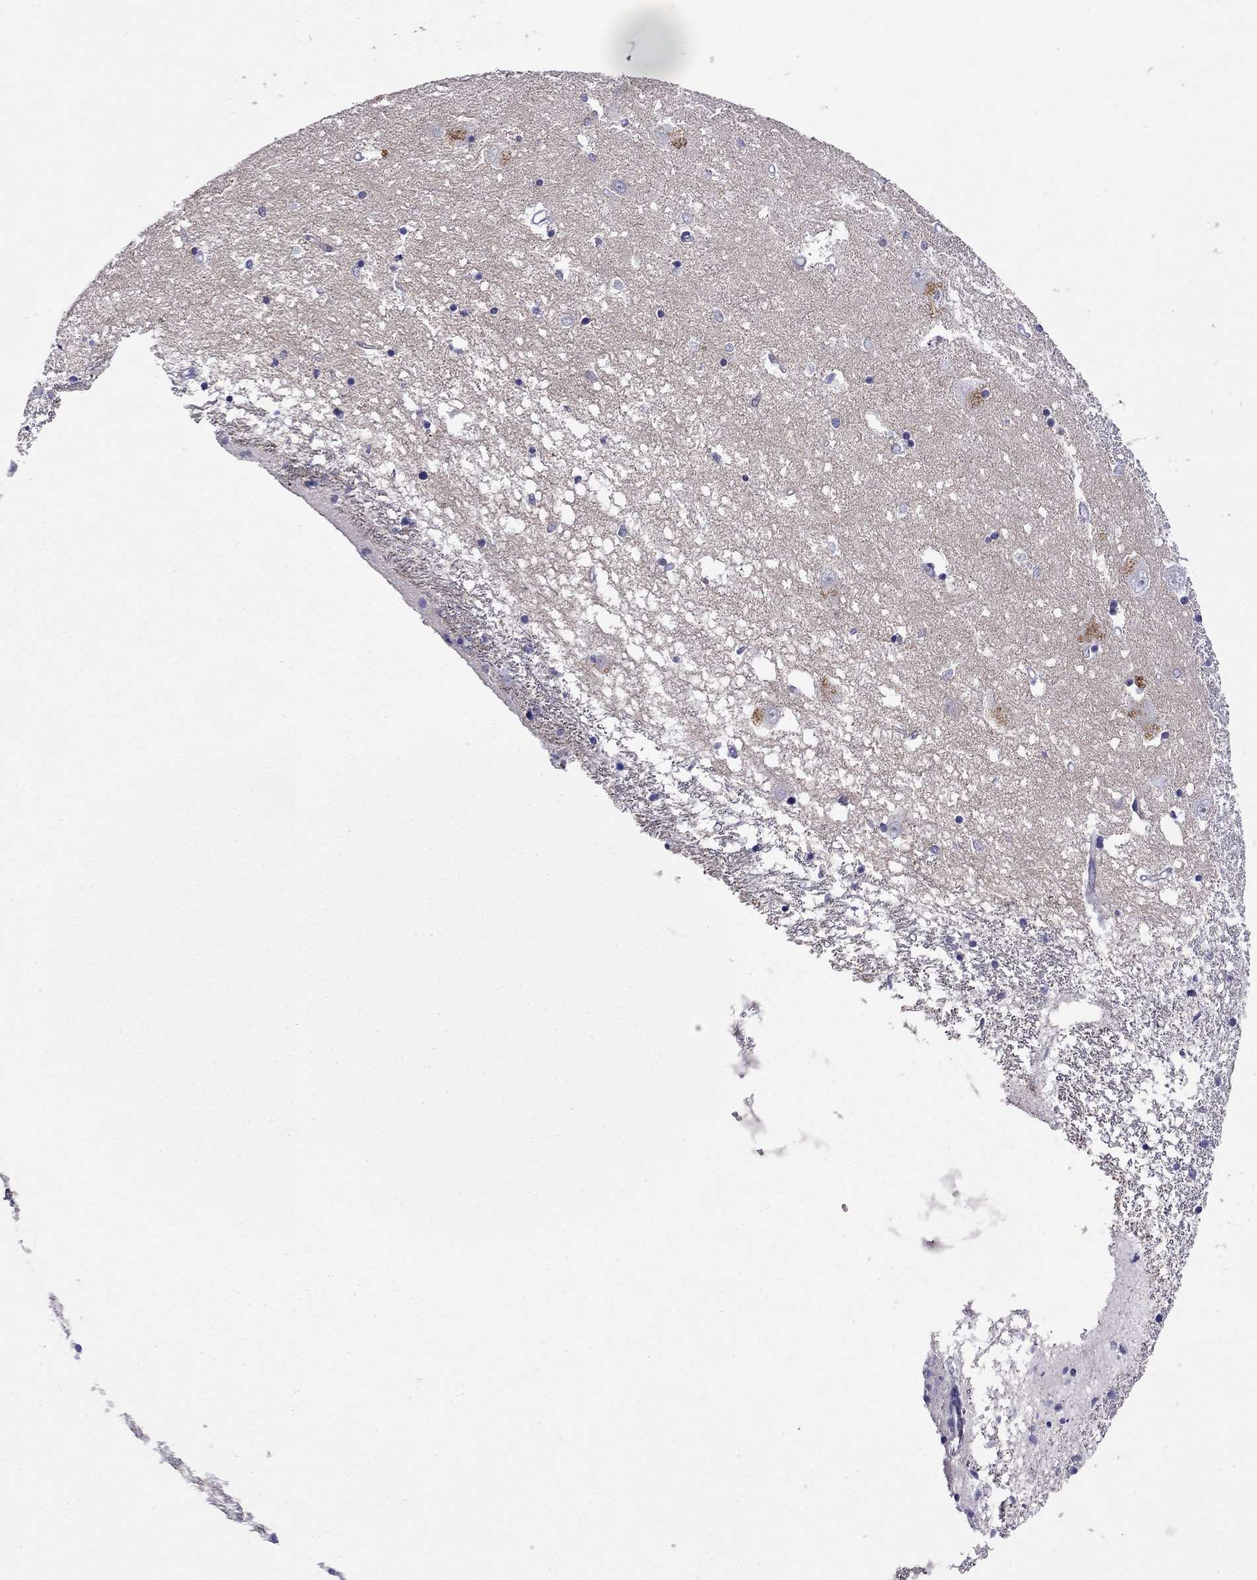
{"staining": {"intensity": "negative", "quantity": "none", "location": "none"}, "tissue": "caudate", "cell_type": "Glial cells", "image_type": "normal", "snomed": [{"axis": "morphology", "description": "Normal tissue, NOS"}, {"axis": "topography", "description": "Lateral ventricle wall"}], "caption": "Caudate was stained to show a protein in brown. There is no significant staining in glial cells. (DAB immunohistochemistry, high magnification).", "gene": "RTL1", "patient": {"sex": "female", "age": 71}}